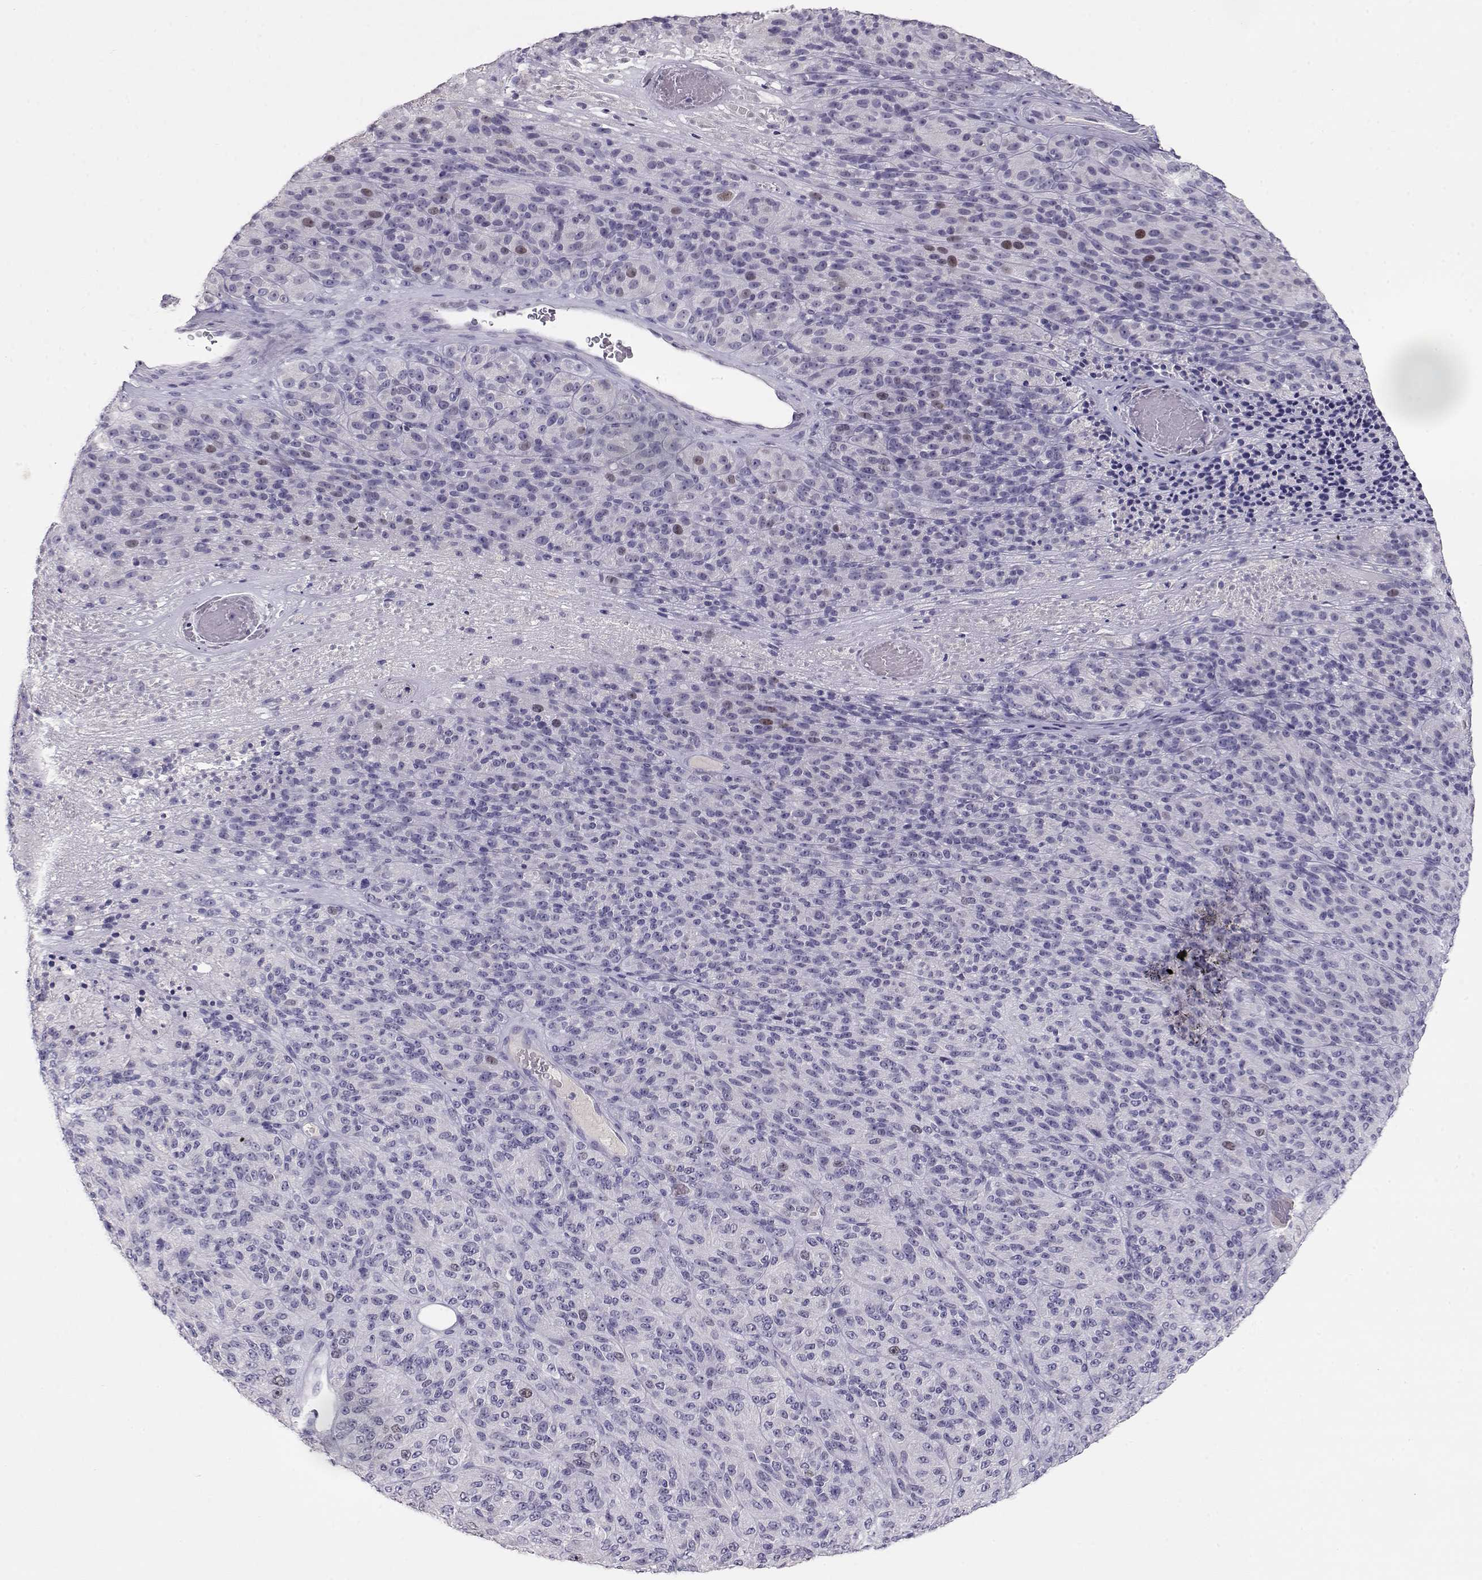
{"staining": {"intensity": "weak", "quantity": "<25%", "location": "nuclear"}, "tissue": "melanoma", "cell_type": "Tumor cells", "image_type": "cancer", "snomed": [{"axis": "morphology", "description": "Malignant melanoma, Metastatic site"}, {"axis": "topography", "description": "Brain"}], "caption": "The immunohistochemistry image has no significant expression in tumor cells of malignant melanoma (metastatic site) tissue.", "gene": "OPN5", "patient": {"sex": "female", "age": 56}}